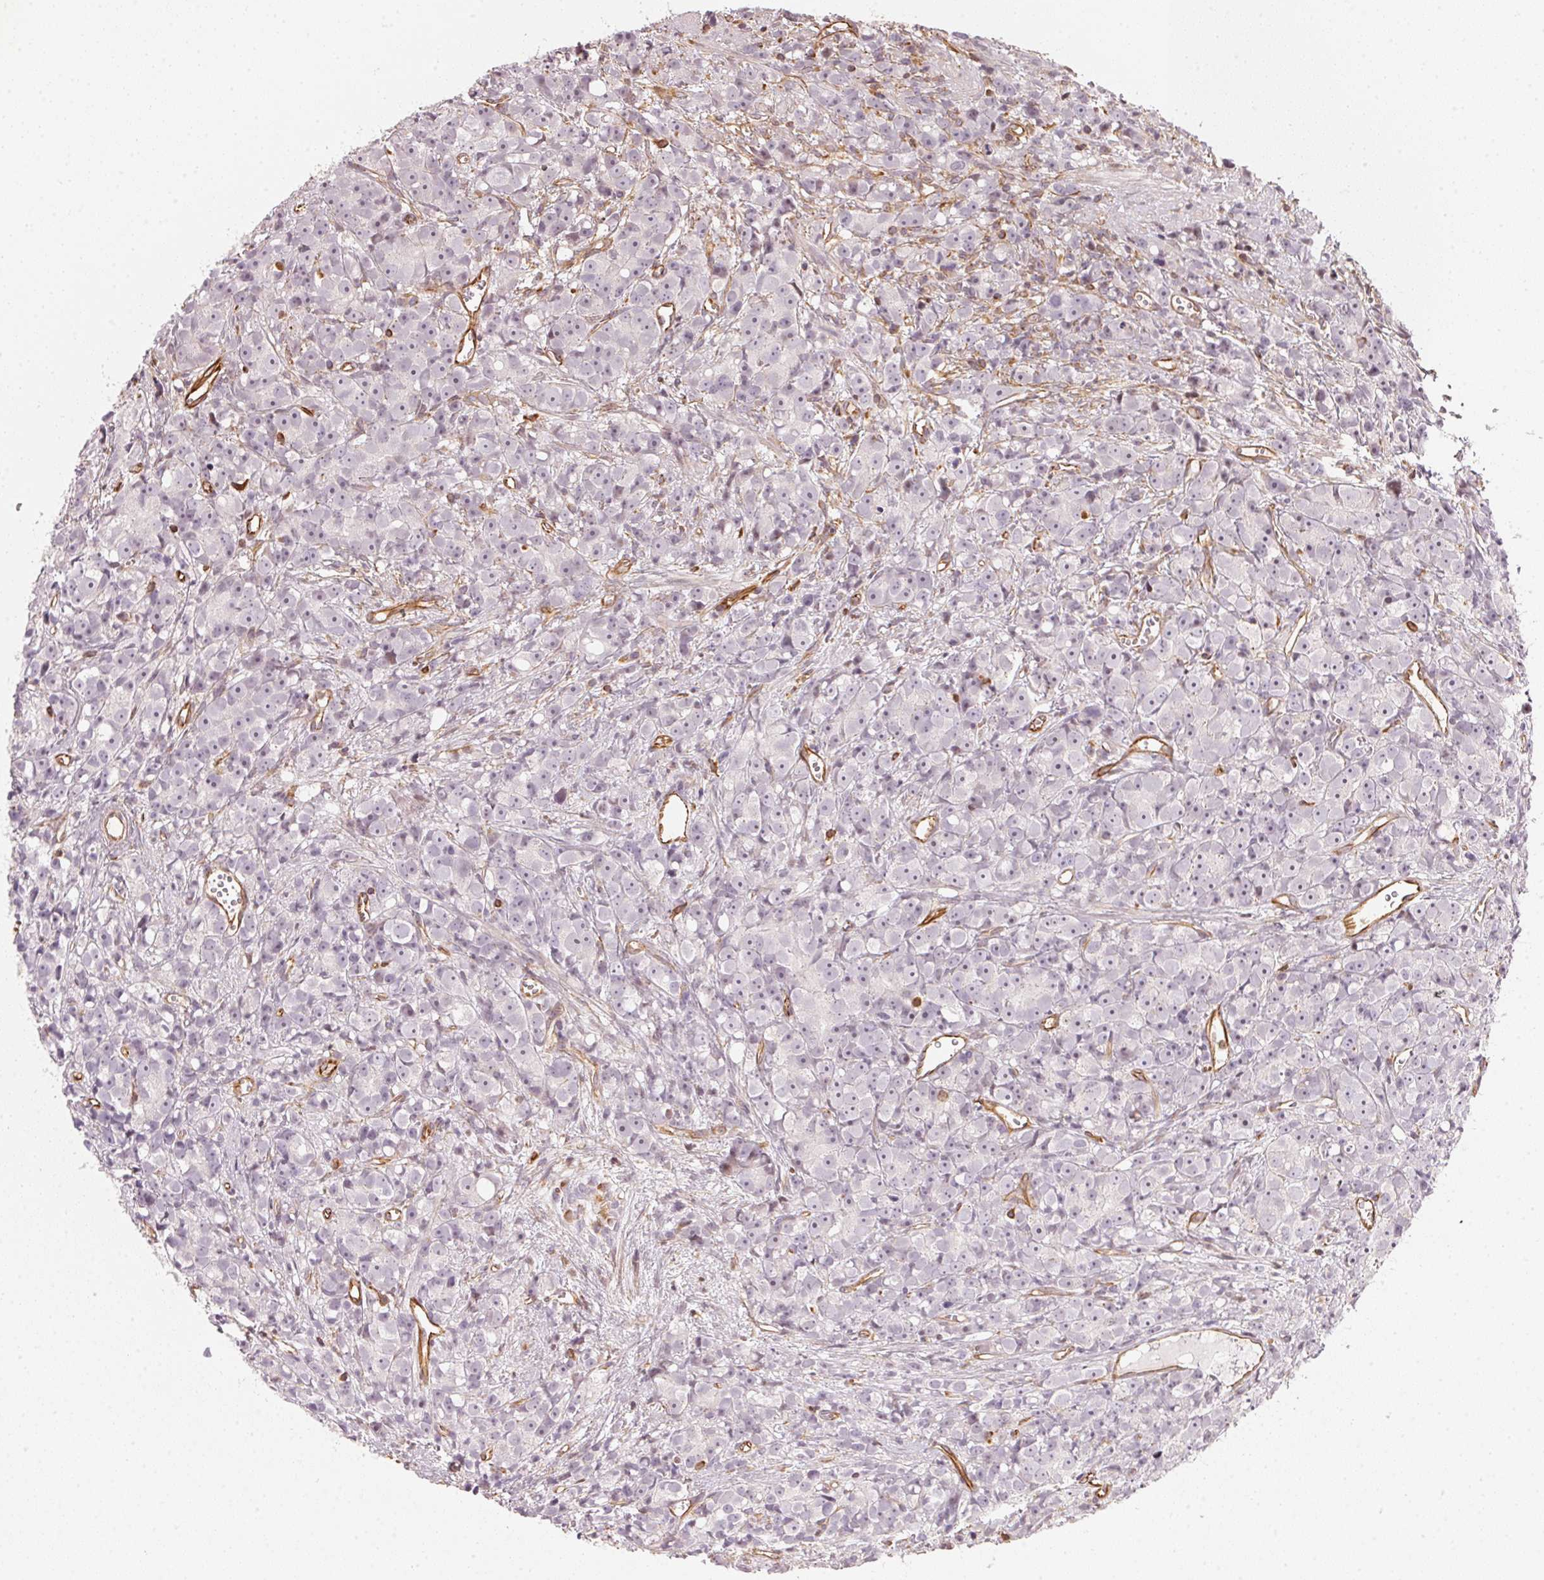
{"staining": {"intensity": "negative", "quantity": "none", "location": "none"}, "tissue": "prostate cancer", "cell_type": "Tumor cells", "image_type": "cancer", "snomed": [{"axis": "morphology", "description": "Adenocarcinoma, High grade"}, {"axis": "topography", "description": "Prostate"}], "caption": "The photomicrograph demonstrates no staining of tumor cells in prostate adenocarcinoma (high-grade).", "gene": "FOXR2", "patient": {"sex": "male", "age": 77}}